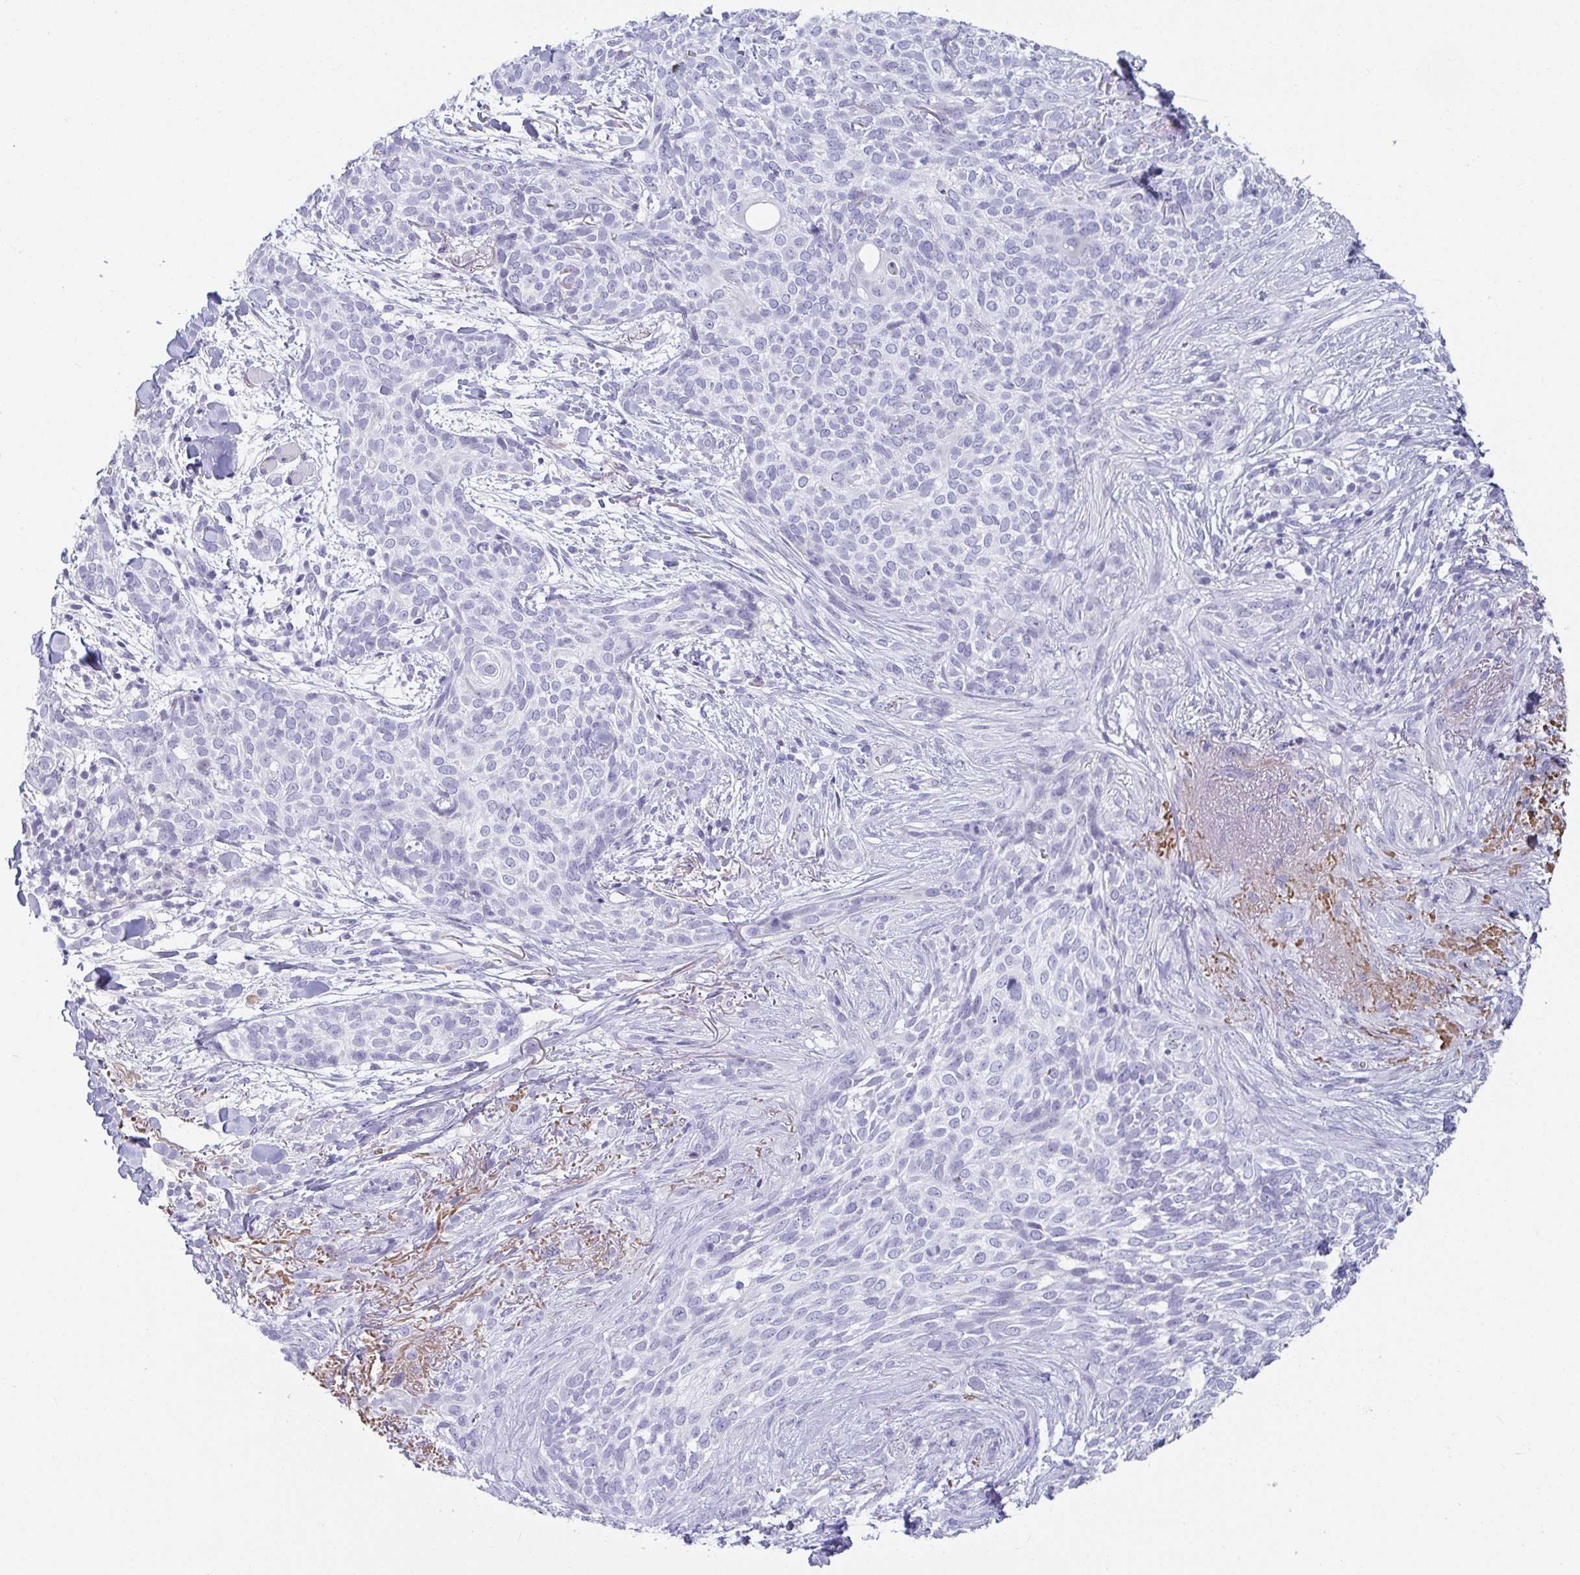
{"staining": {"intensity": "negative", "quantity": "none", "location": "none"}, "tissue": "skin cancer", "cell_type": "Tumor cells", "image_type": "cancer", "snomed": [{"axis": "morphology", "description": "Basal cell carcinoma"}, {"axis": "topography", "description": "Skin"}, {"axis": "topography", "description": "Skin of face"}], "caption": "There is no significant staining in tumor cells of skin cancer.", "gene": "NPY", "patient": {"sex": "female", "age": 90}}